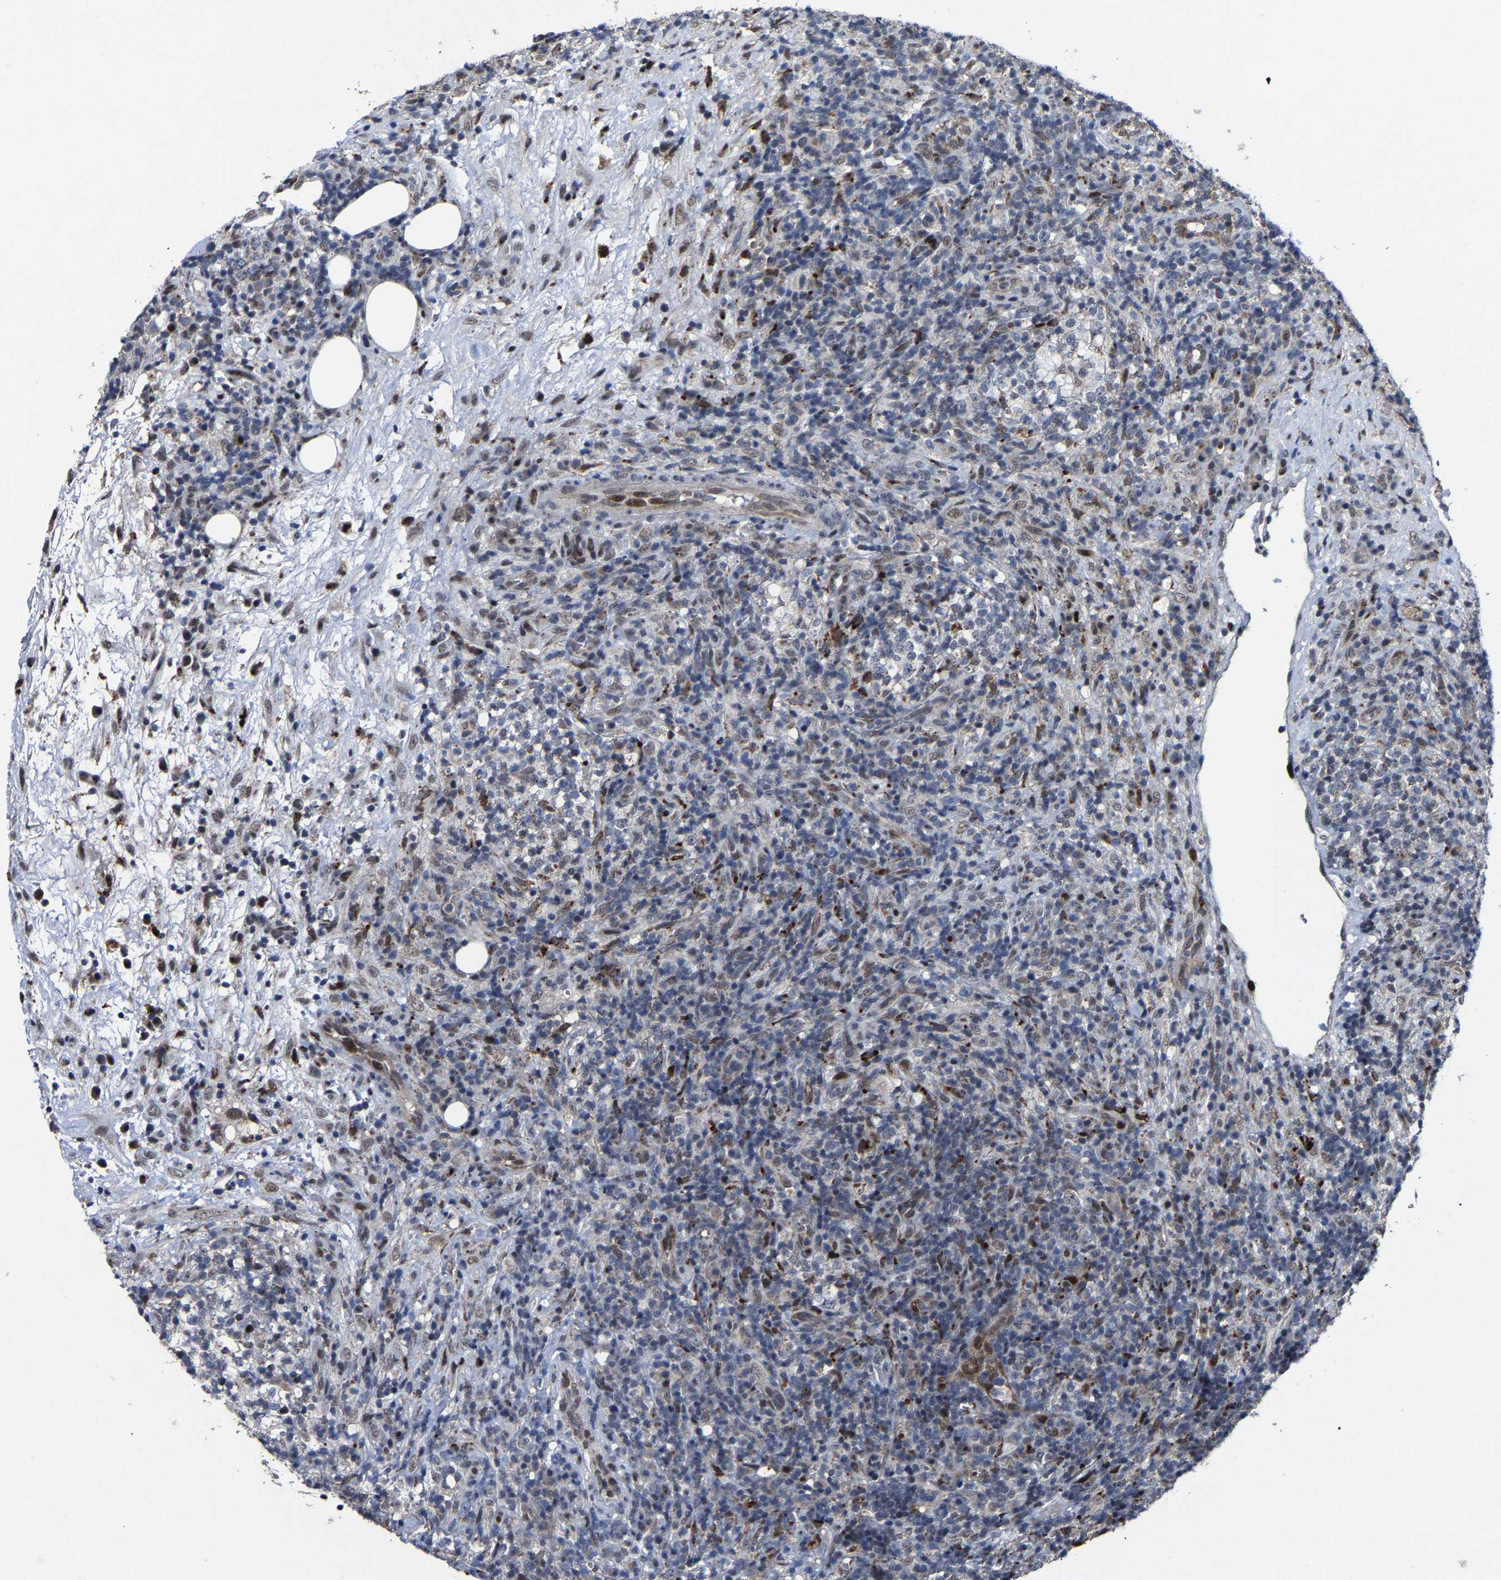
{"staining": {"intensity": "negative", "quantity": "none", "location": "none"}, "tissue": "lymphoma", "cell_type": "Tumor cells", "image_type": "cancer", "snomed": [{"axis": "morphology", "description": "Malignant lymphoma, non-Hodgkin's type, High grade"}, {"axis": "topography", "description": "Lymph node"}], "caption": "DAB (3,3'-diaminobenzidine) immunohistochemical staining of human lymphoma reveals no significant expression in tumor cells.", "gene": "LSM8", "patient": {"sex": "female", "age": 76}}